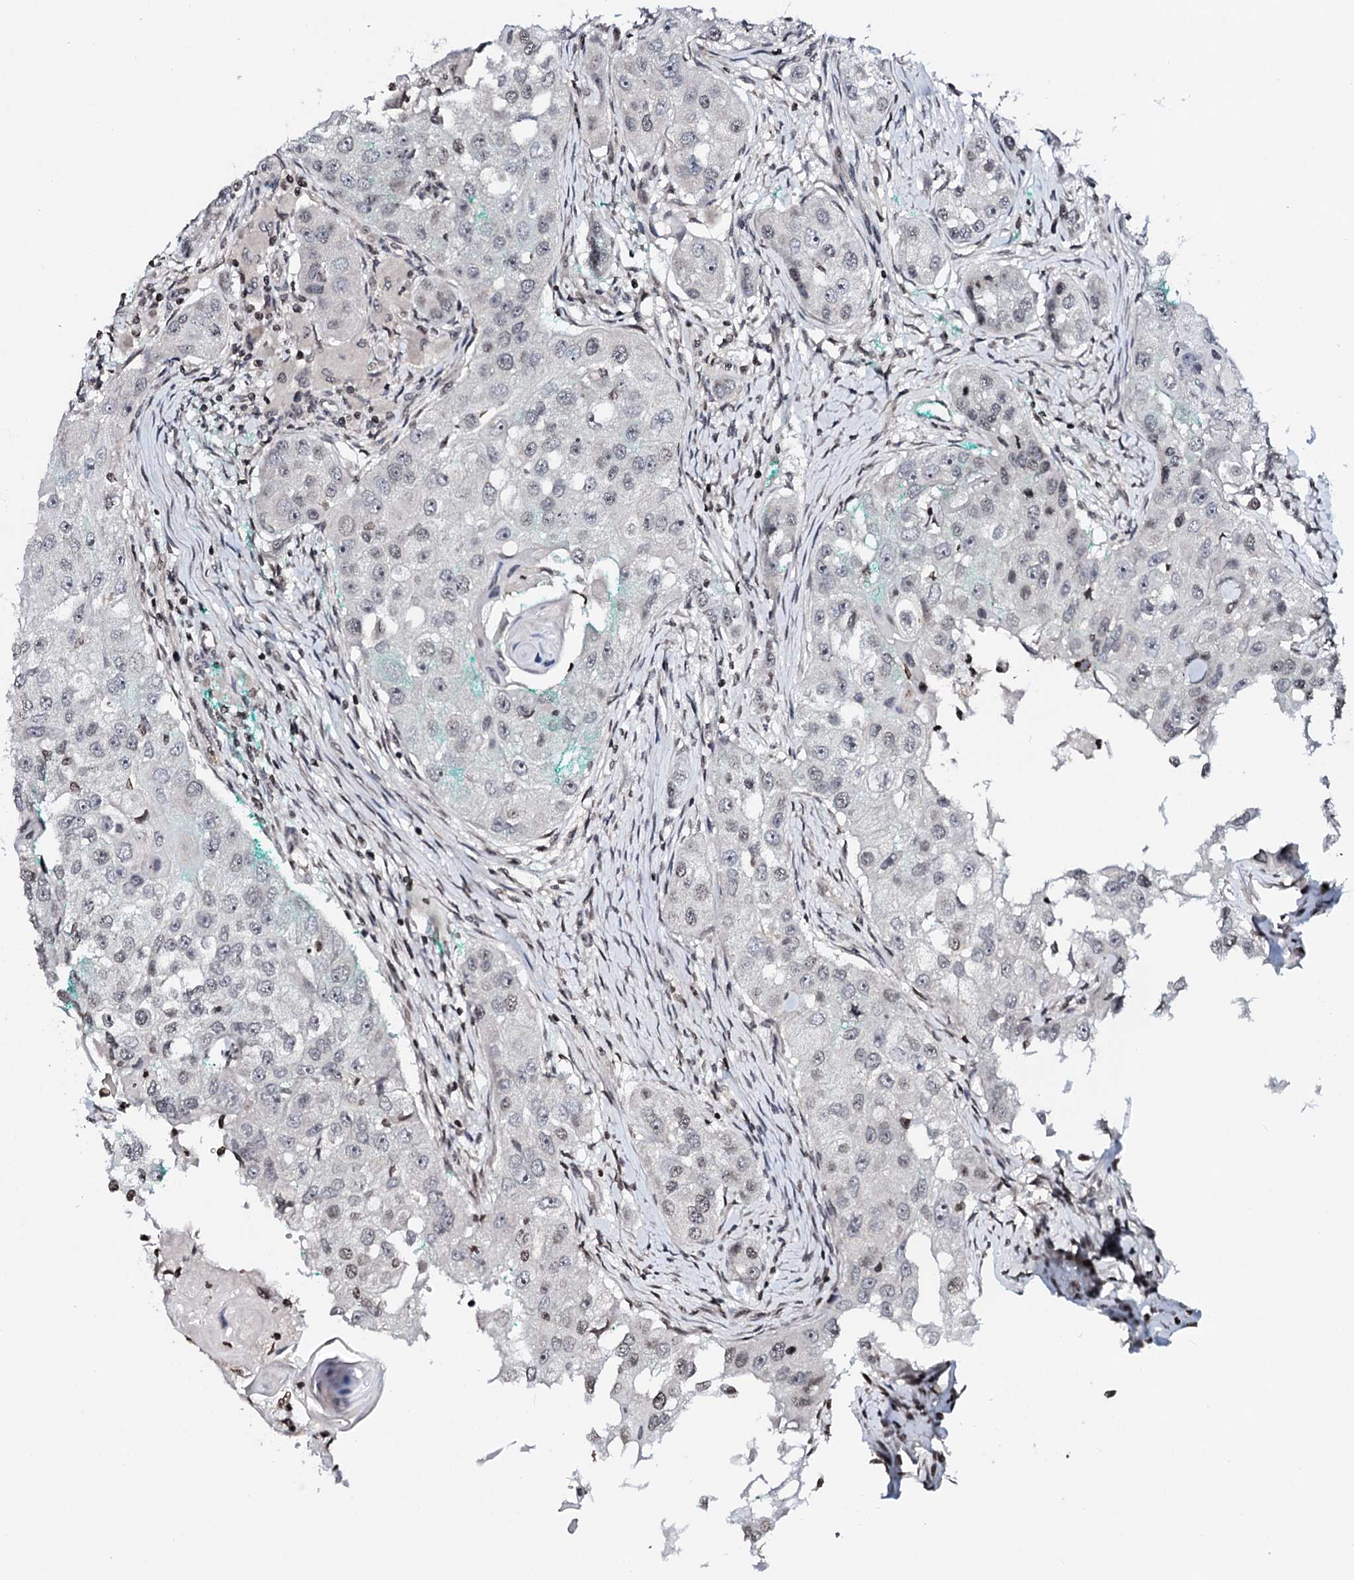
{"staining": {"intensity": "weak", "quantity": "<25%", "location": "nuclear"}, "tissue": "head and neck cancer", "cell_type": "Tumor cells", "image_type": "cancer", "snomed": [{"axis": "morphology", "description": "Normal tissue, NOS"}, {"axis": "morphology", "description": "Squamous cell carcinoma, NOS"}, {"axis": "topography", "description": "Skeletal muscle"}, {"axis": "topography", "description": "Head-Neck"}], "caption": "A high-resolution photomicrograph shows immunohistochemistry (IHC) staining of head and neck squamous cell carcinoma, which shows no significant staining in tumor cells. The staining was performed using DAB (3,3'-diaminobenzidine) to visualize the protein expression in brown, while the nuclei were stained in blue with hematoxylin (Magnification: 20x).", "gene": "LSM11", "patient": {"sex": "male", "age": 51}}